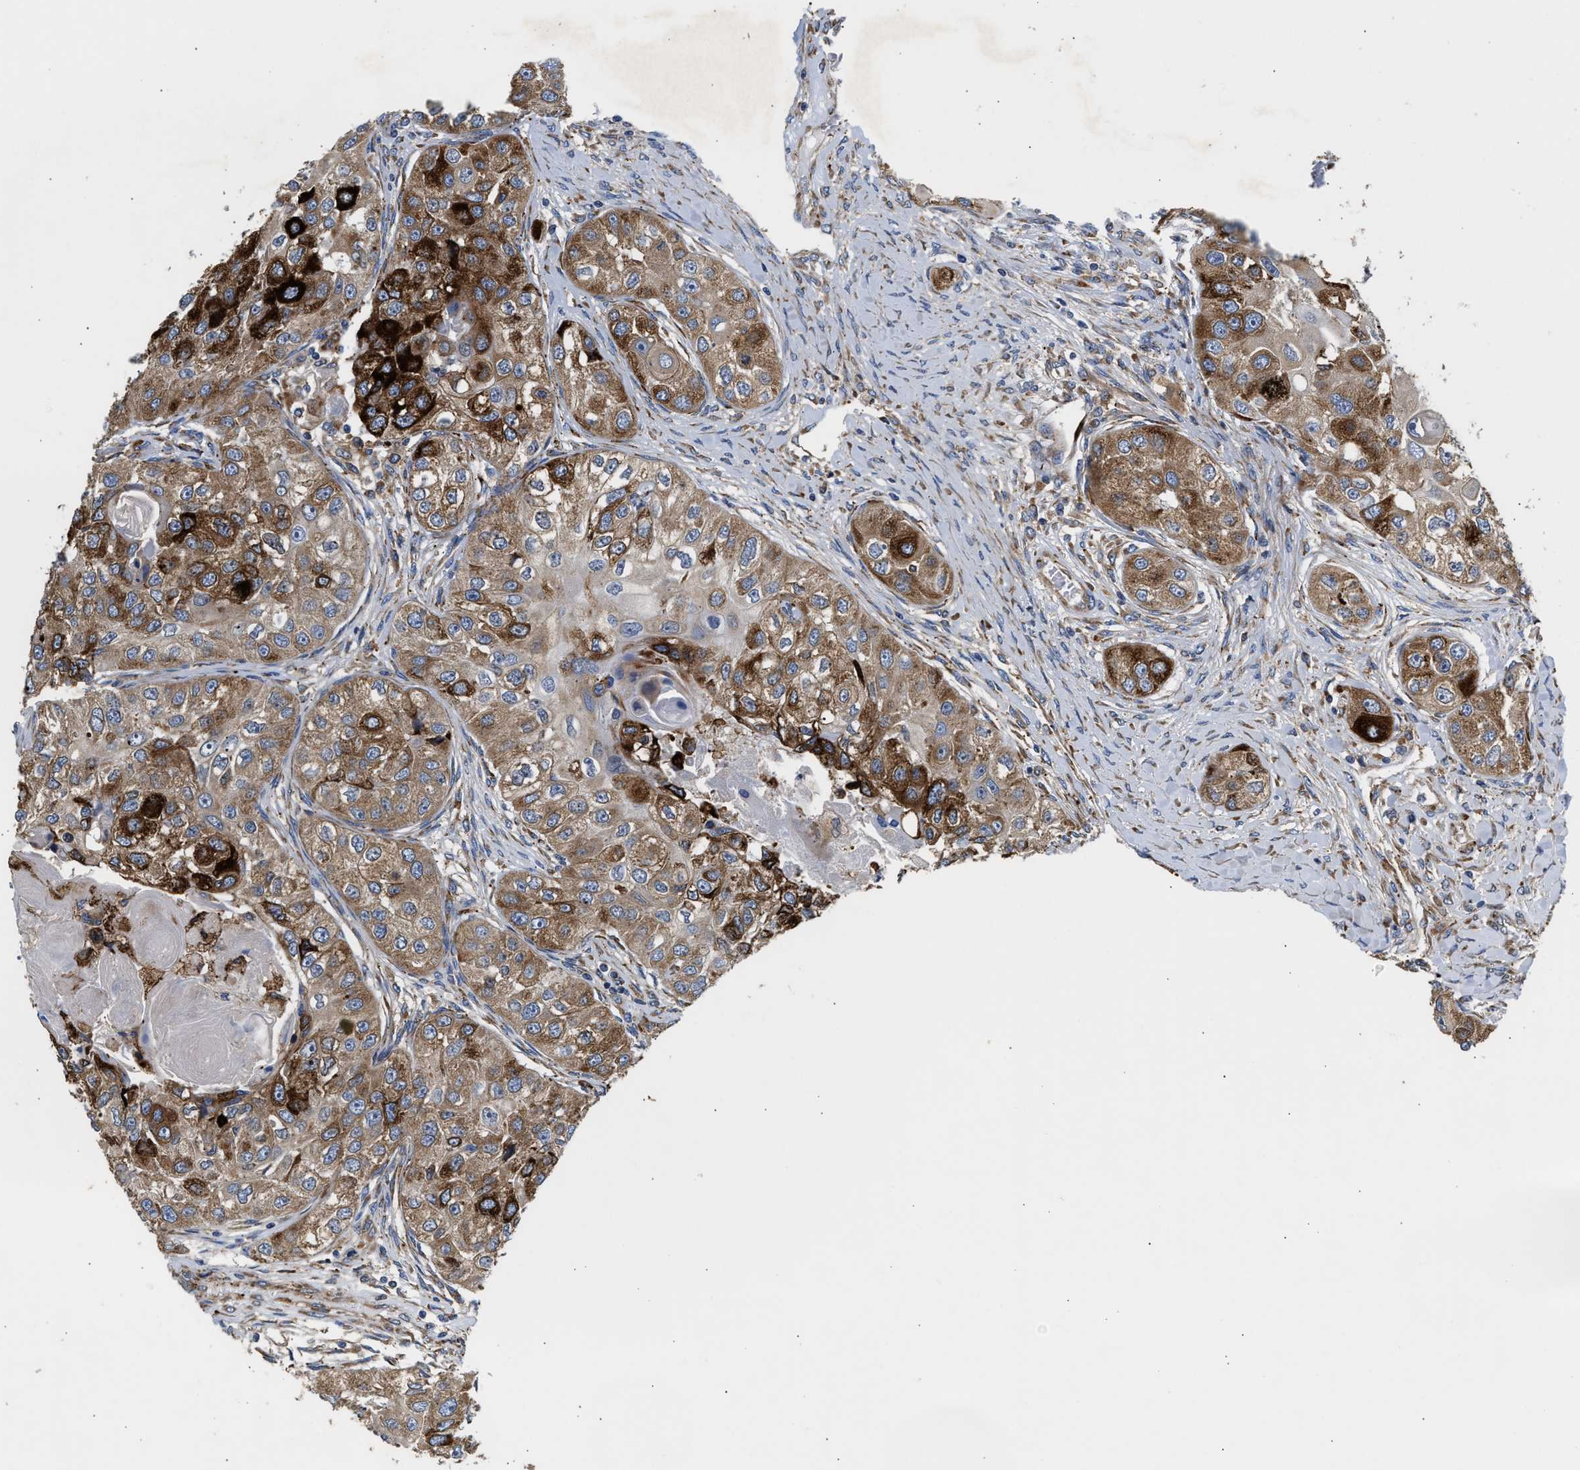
{"staining": {"intensity": "strong", "quantity": ">75%", "location": "cytoplasmic/membranous"}, "tissue": "head and neck cancer", "cell_type": "Tumor cells", "image_type": "cancer", "snomed": [{"axis": "morphology", "description": "Normal tissue, NOS"}, {"axis": "morphology", "description": "Squamous cell carcinoma, NOS"}, {"axis": "topography", "description": "Skeletal muscle"}, {"axis": "topography", "description": "Head-Neck"}], "caption": "Immunohistochemical staining of head and neck cancer exhibits high levels of strong cytoplasmic/membranous staining in about >75% of tumor cells.", "gene": "AMZ1", "patient": {"sex": "male", "age": 51}}